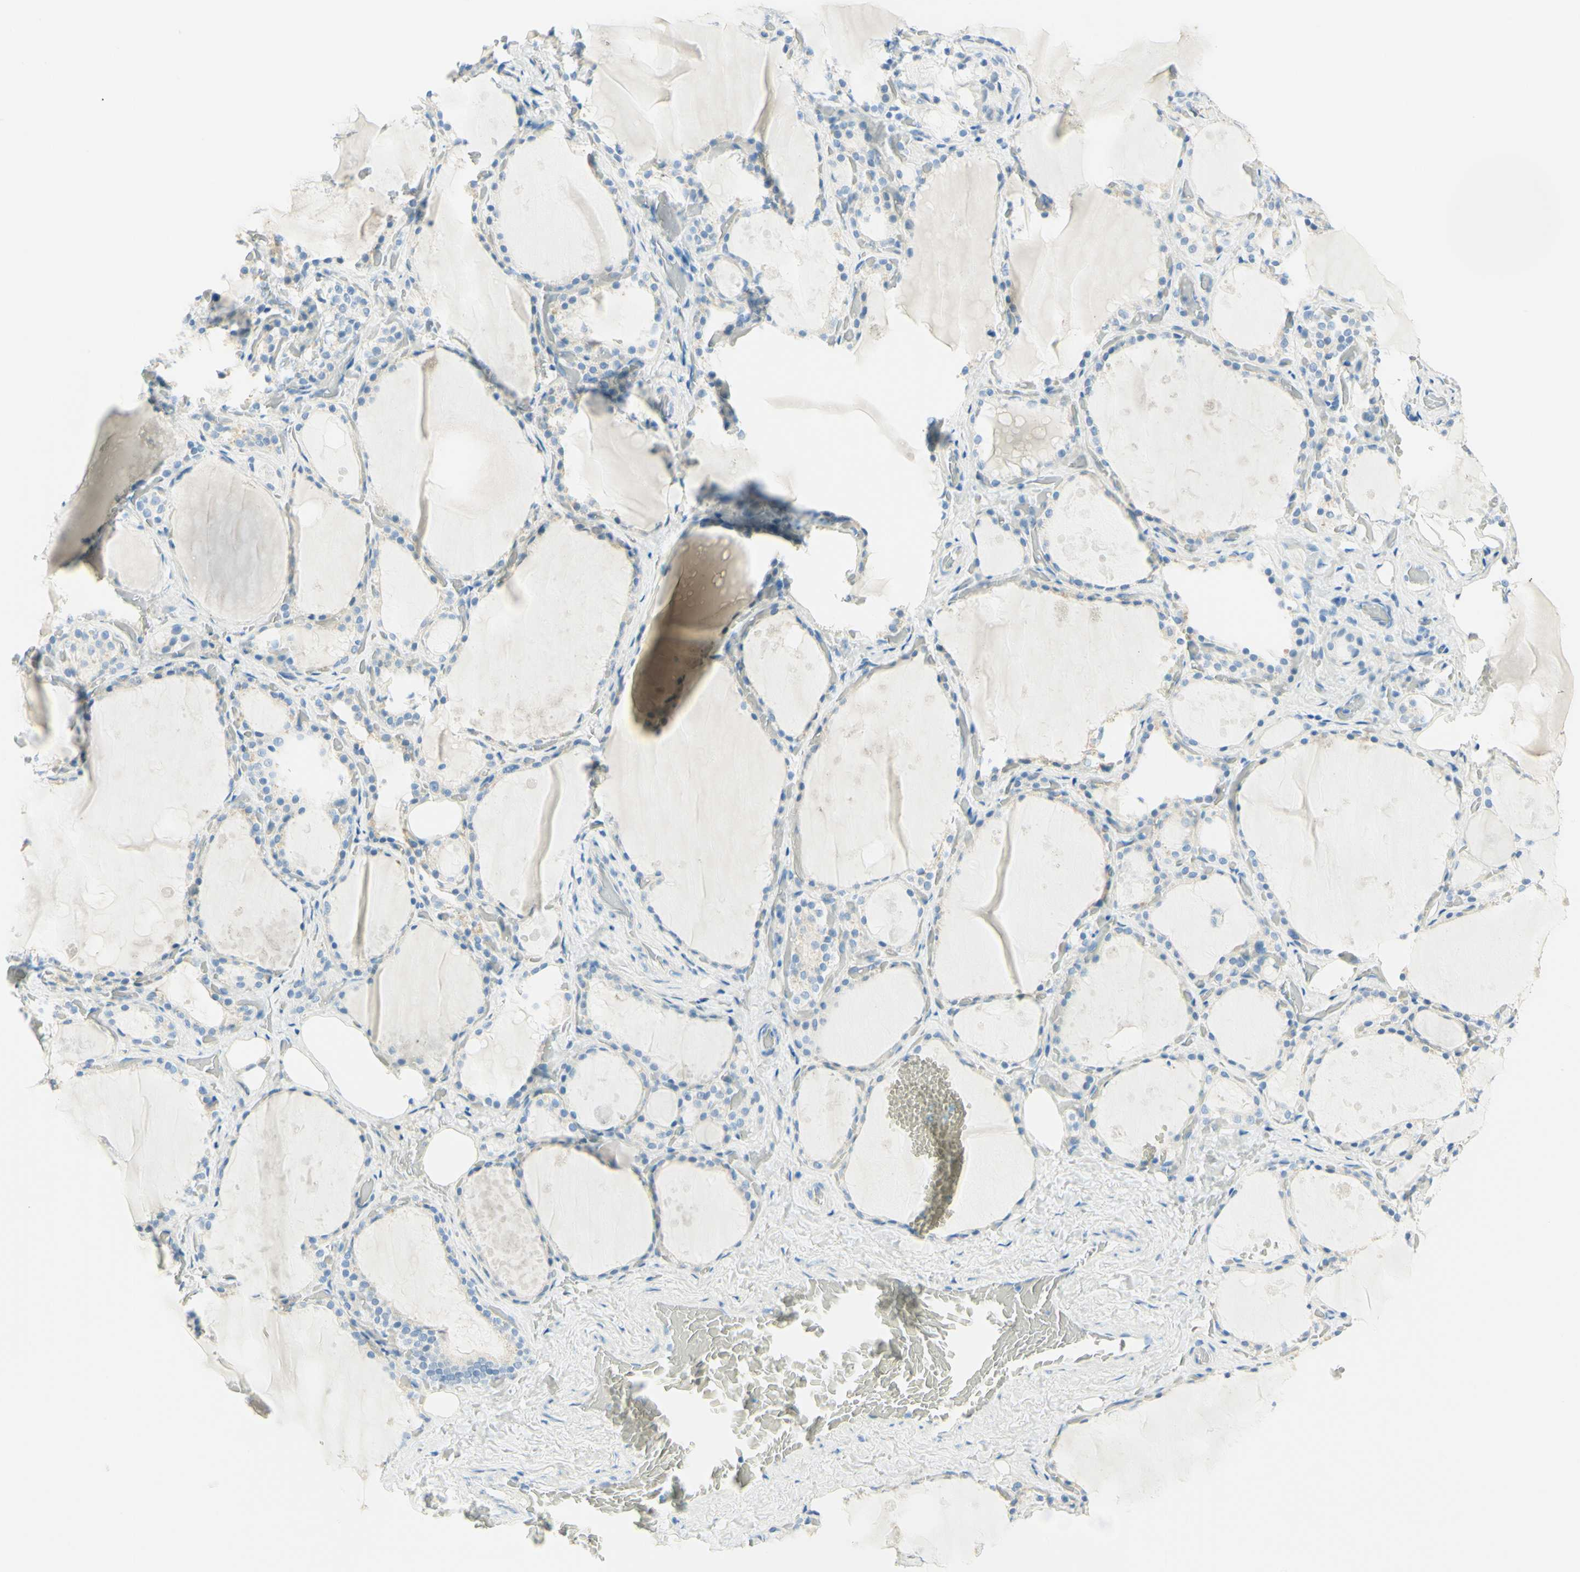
{"staining": {"intensity": "negative", "quantity": "none", "location": "none"}, "tissue": "thyroid gland", "cell_type": "Glandular cells", "image_type": "normal", "snomed": [{"axis": "morphology", "description": "Normal tissue, NOS"}, {"axis": "topography", "description": "Thyroid gland"}], "caption": "DAB (3,3'-diaminobenzidine) immunohistochemical staining of normal thyroid gland reveals no significant positivity in glandular cells.", "gene": "TMEM132D", "patient": {"sex": "male", "age": 61}}